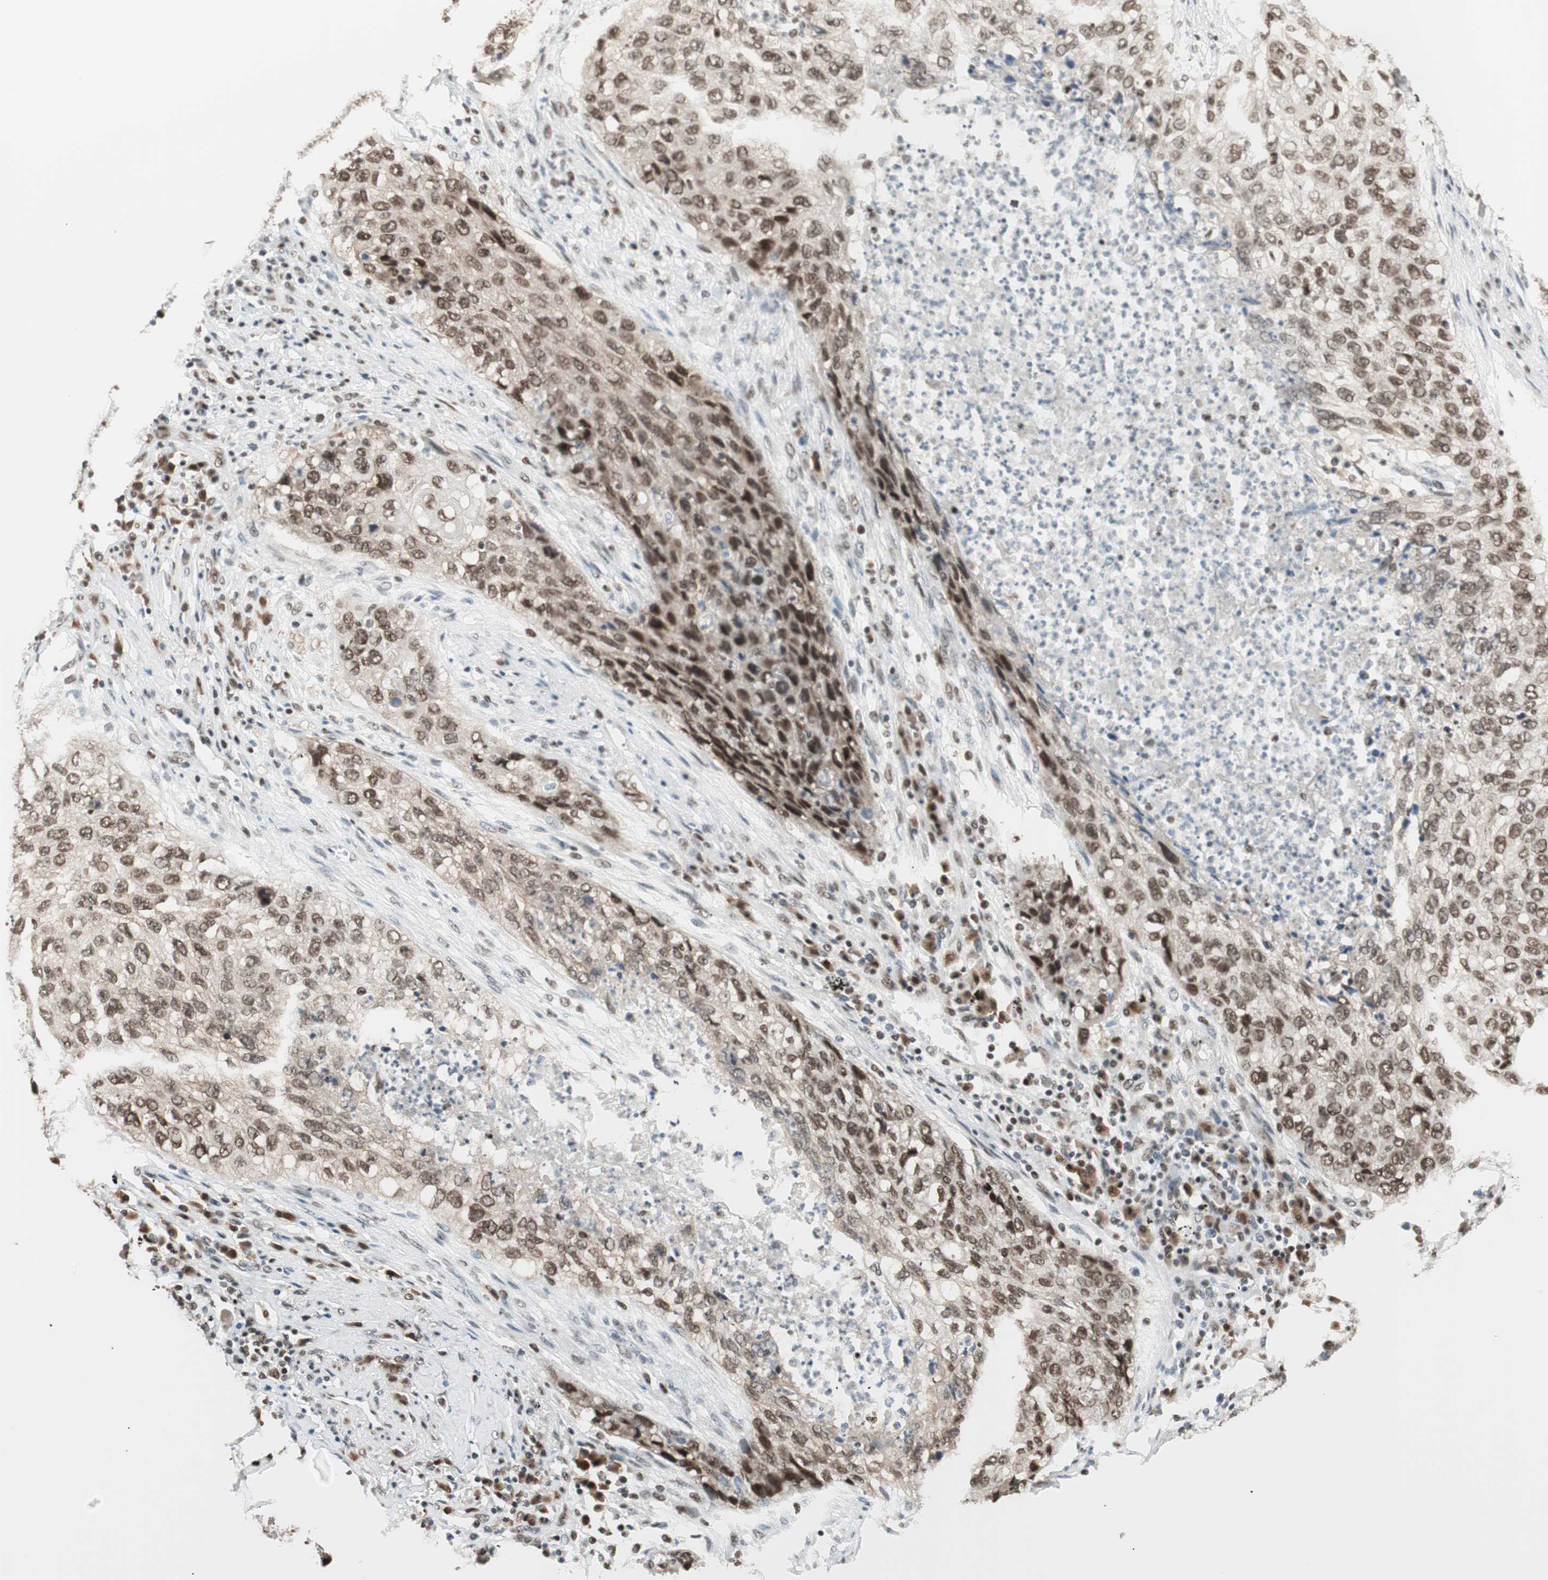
{"staining": {"intensity": "strong", "quantity": "25%-75%", "location": "nuclear"}, "tissue": "lung cancer", "cell_type": "Tumor cells", "image_type": "cancer", "snomed": [{"axis": "morphology", "description": "Squamous cell carcinoma, NOS"}, {"axis": "topography", "description": "Lung"}], "caption": "A high-resolution histopathology image shows immunohistochemistry staining of lung cancer (squamous cell carcinoma), which reveals strong nuclear staining in about 25%-75% of tumor cells.", "gene": "SMARCE1", "patient": {"sex": "female", "age": 63}}